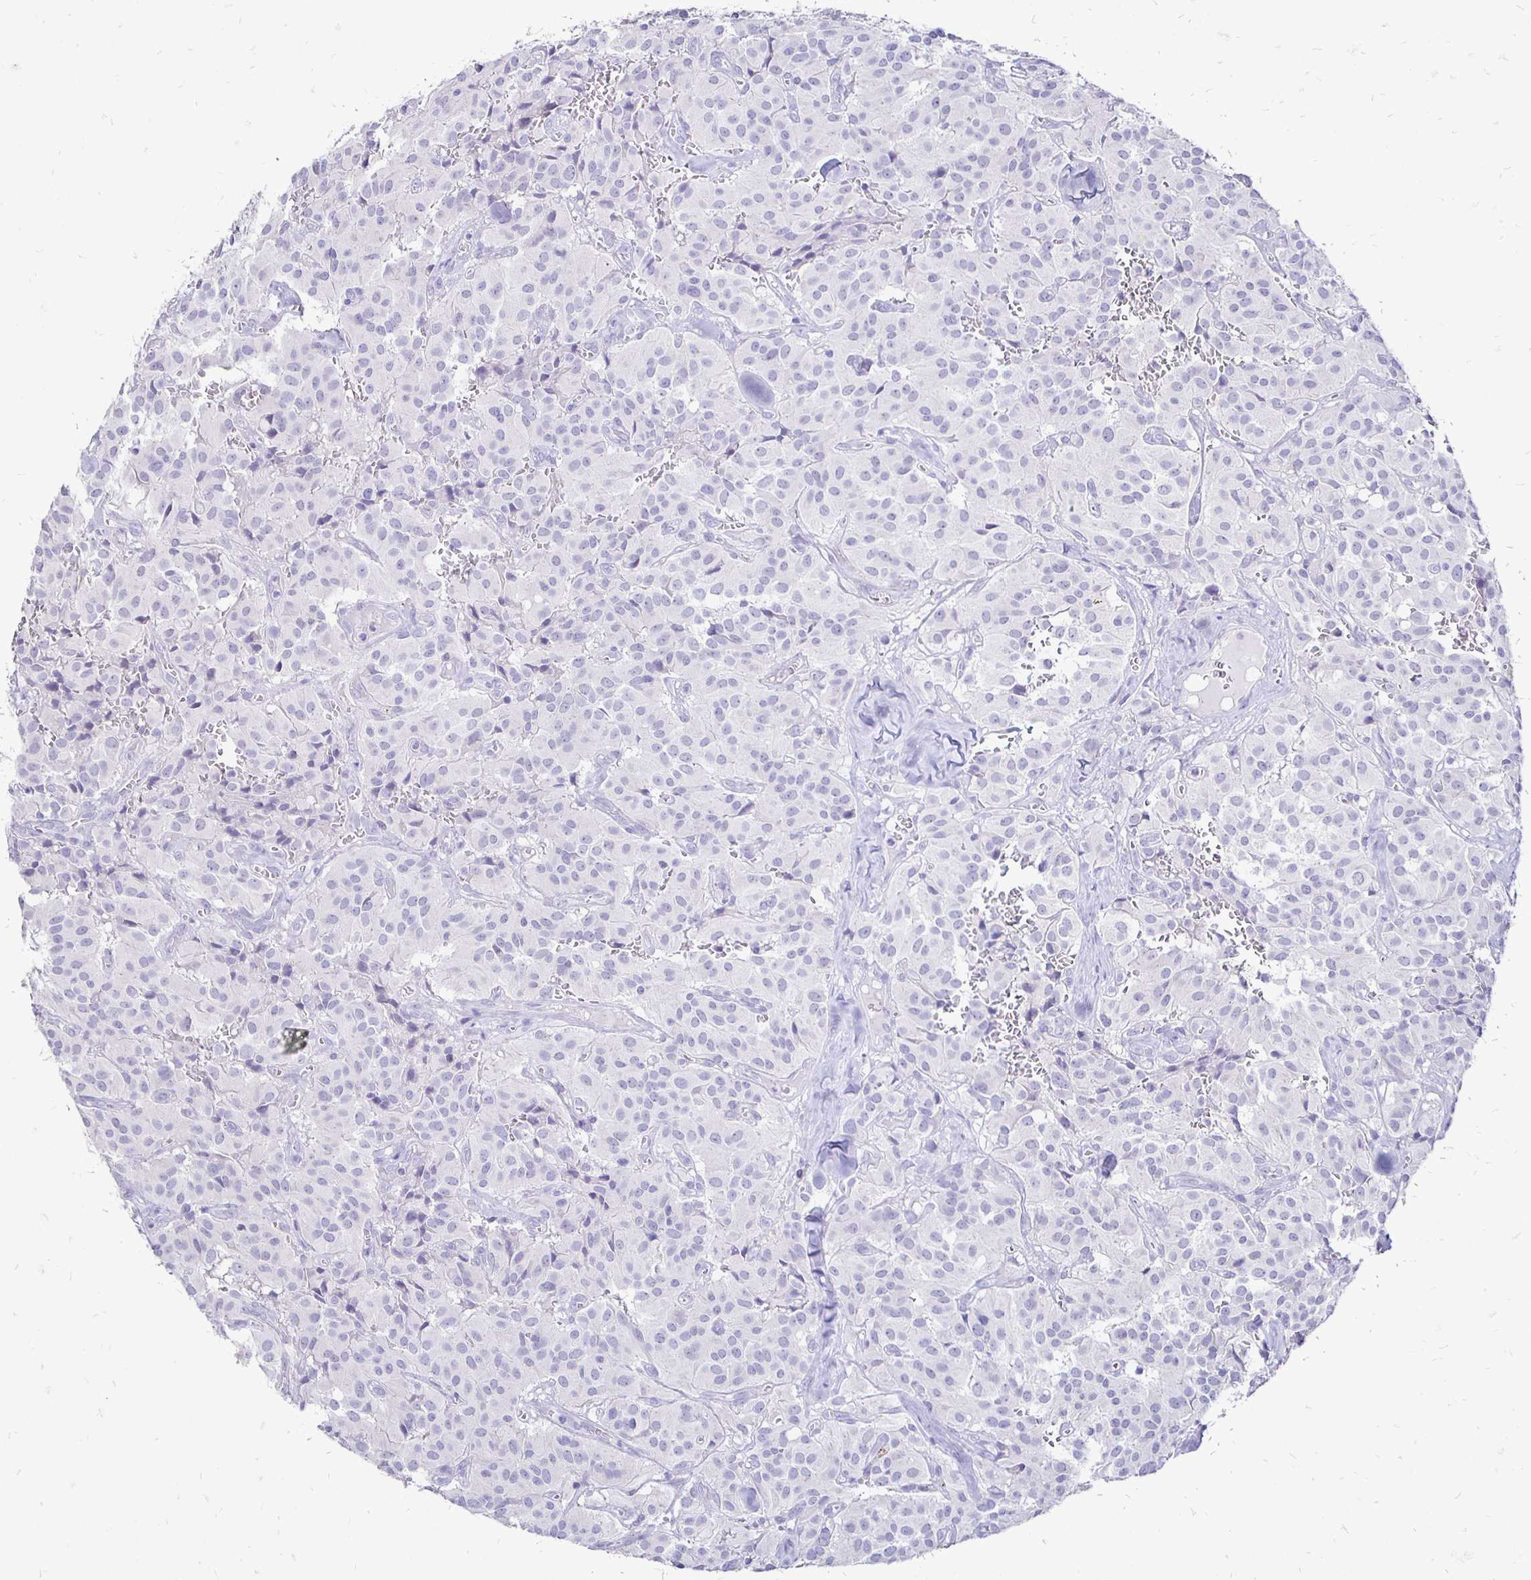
{"staining": {"intensity": "negative", "quantity": "none", "location": "none"}, "tissue": "glioma", "cell_type": "Tumor cells", "image_type": "cancer", "snomed": [{"axis": "morphology", "description": "Glioma, malignant, Low grade"}, {"axis": "topography", "description": "Brain"}], "caption": "Human glioma stained for a protein using immunohistochemistry (IHC) reveals no positivity in tumor cells.", "gene": "IRGC", "patient": {"sex": "male", "age": 42}}